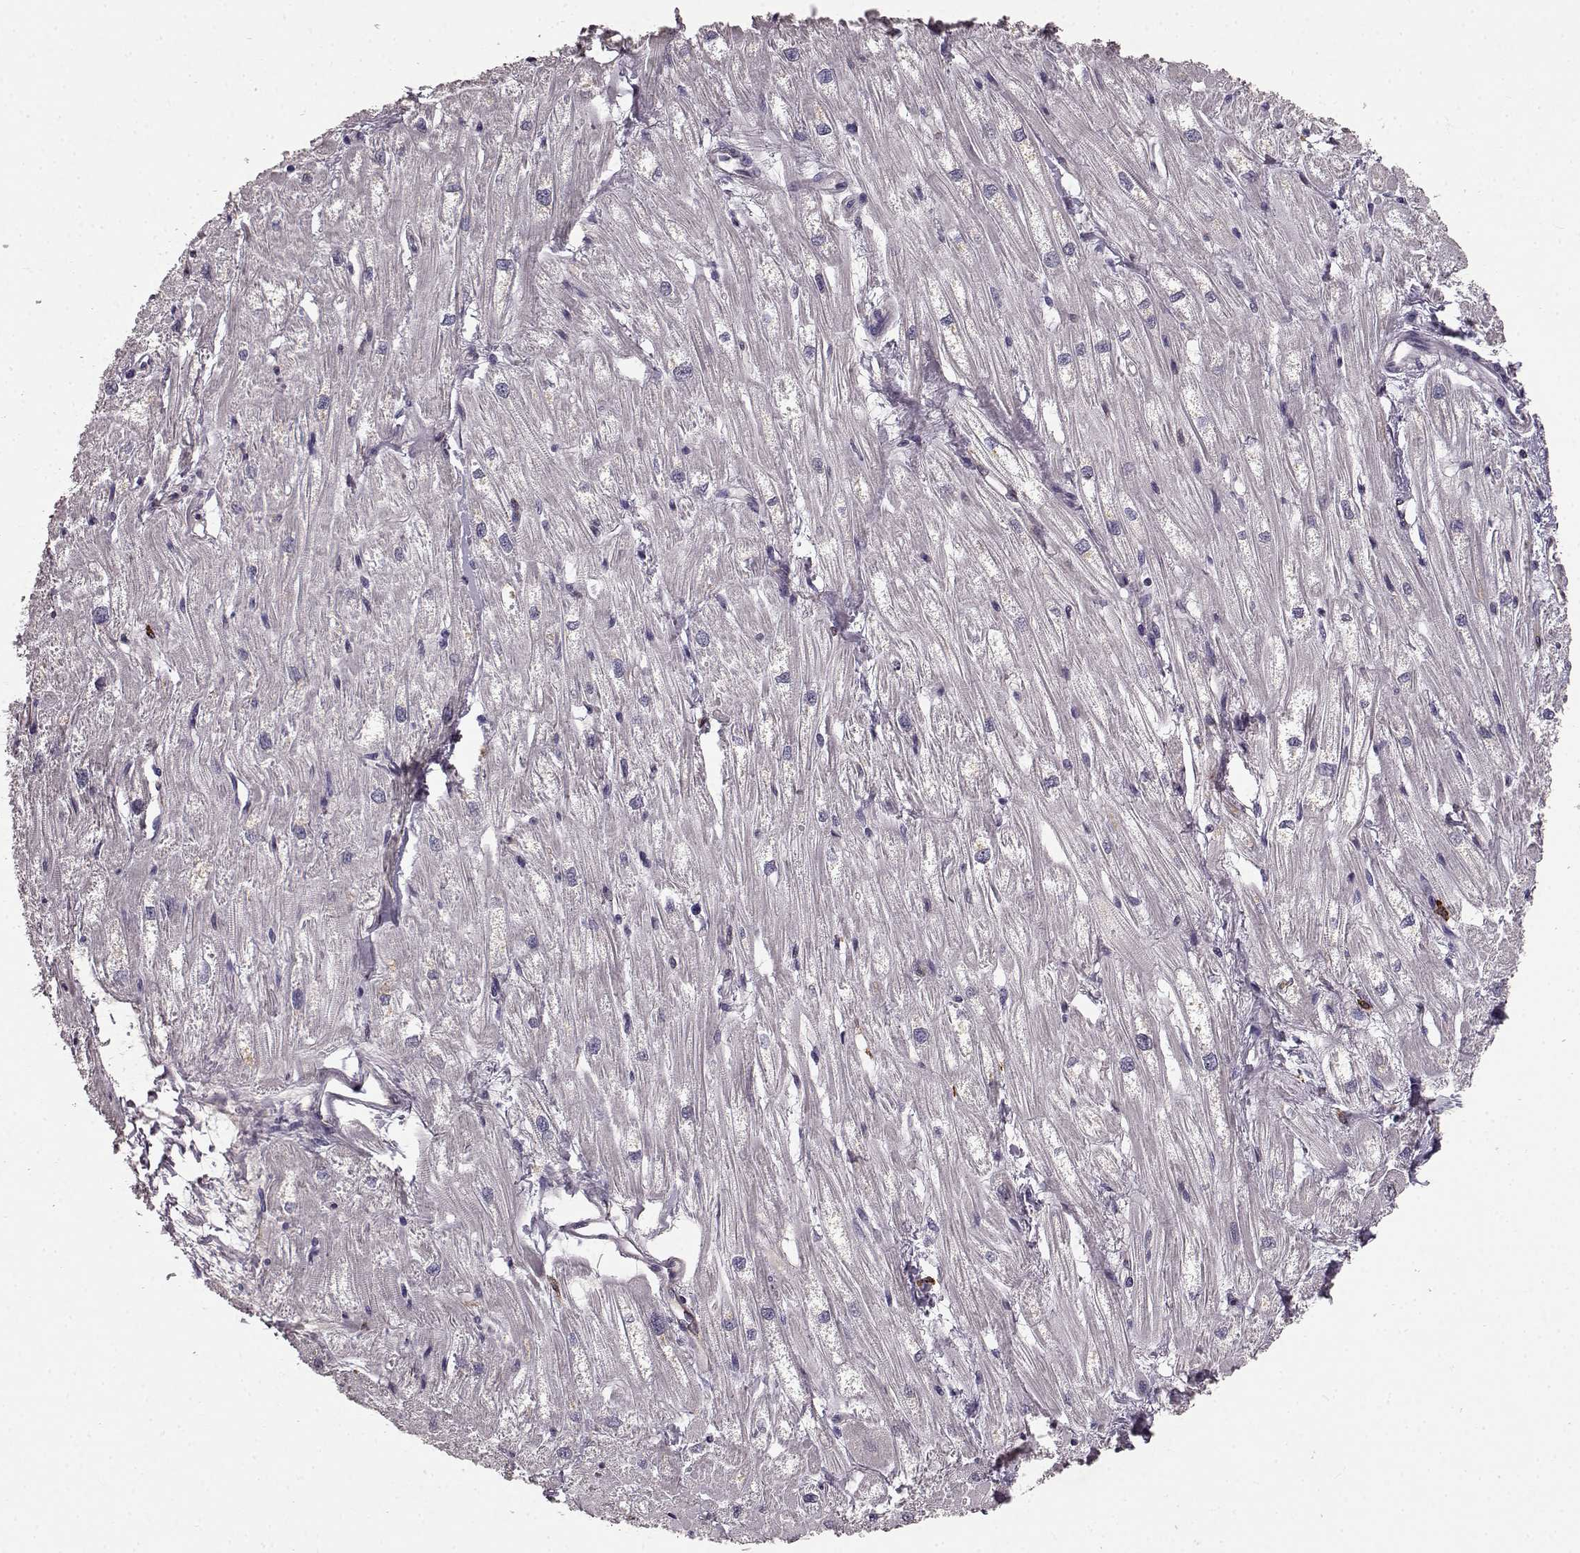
{"staining": {"intensity": "negative", "quantity": "none", "location": "none"}, "tissue": "heart muscle", "cell_type": "Cardiomyocytes", "image_type": "normal", "snomed": [{"axis": "morphology", "description": "Normal tissue, NOS"}, {"axis": "topography", "description": "Heart"}], "caption": "An immunohistochemistry (IHC) photomicrograph of unremarkable heart muscle is shown. There is no staining in cardiomyocytes of heart muscle. (Immunohistochemistry, brightfield microscopy, high magnification).", "gene": "CCNF", "patient": {"sex": "male", "age": 61}}